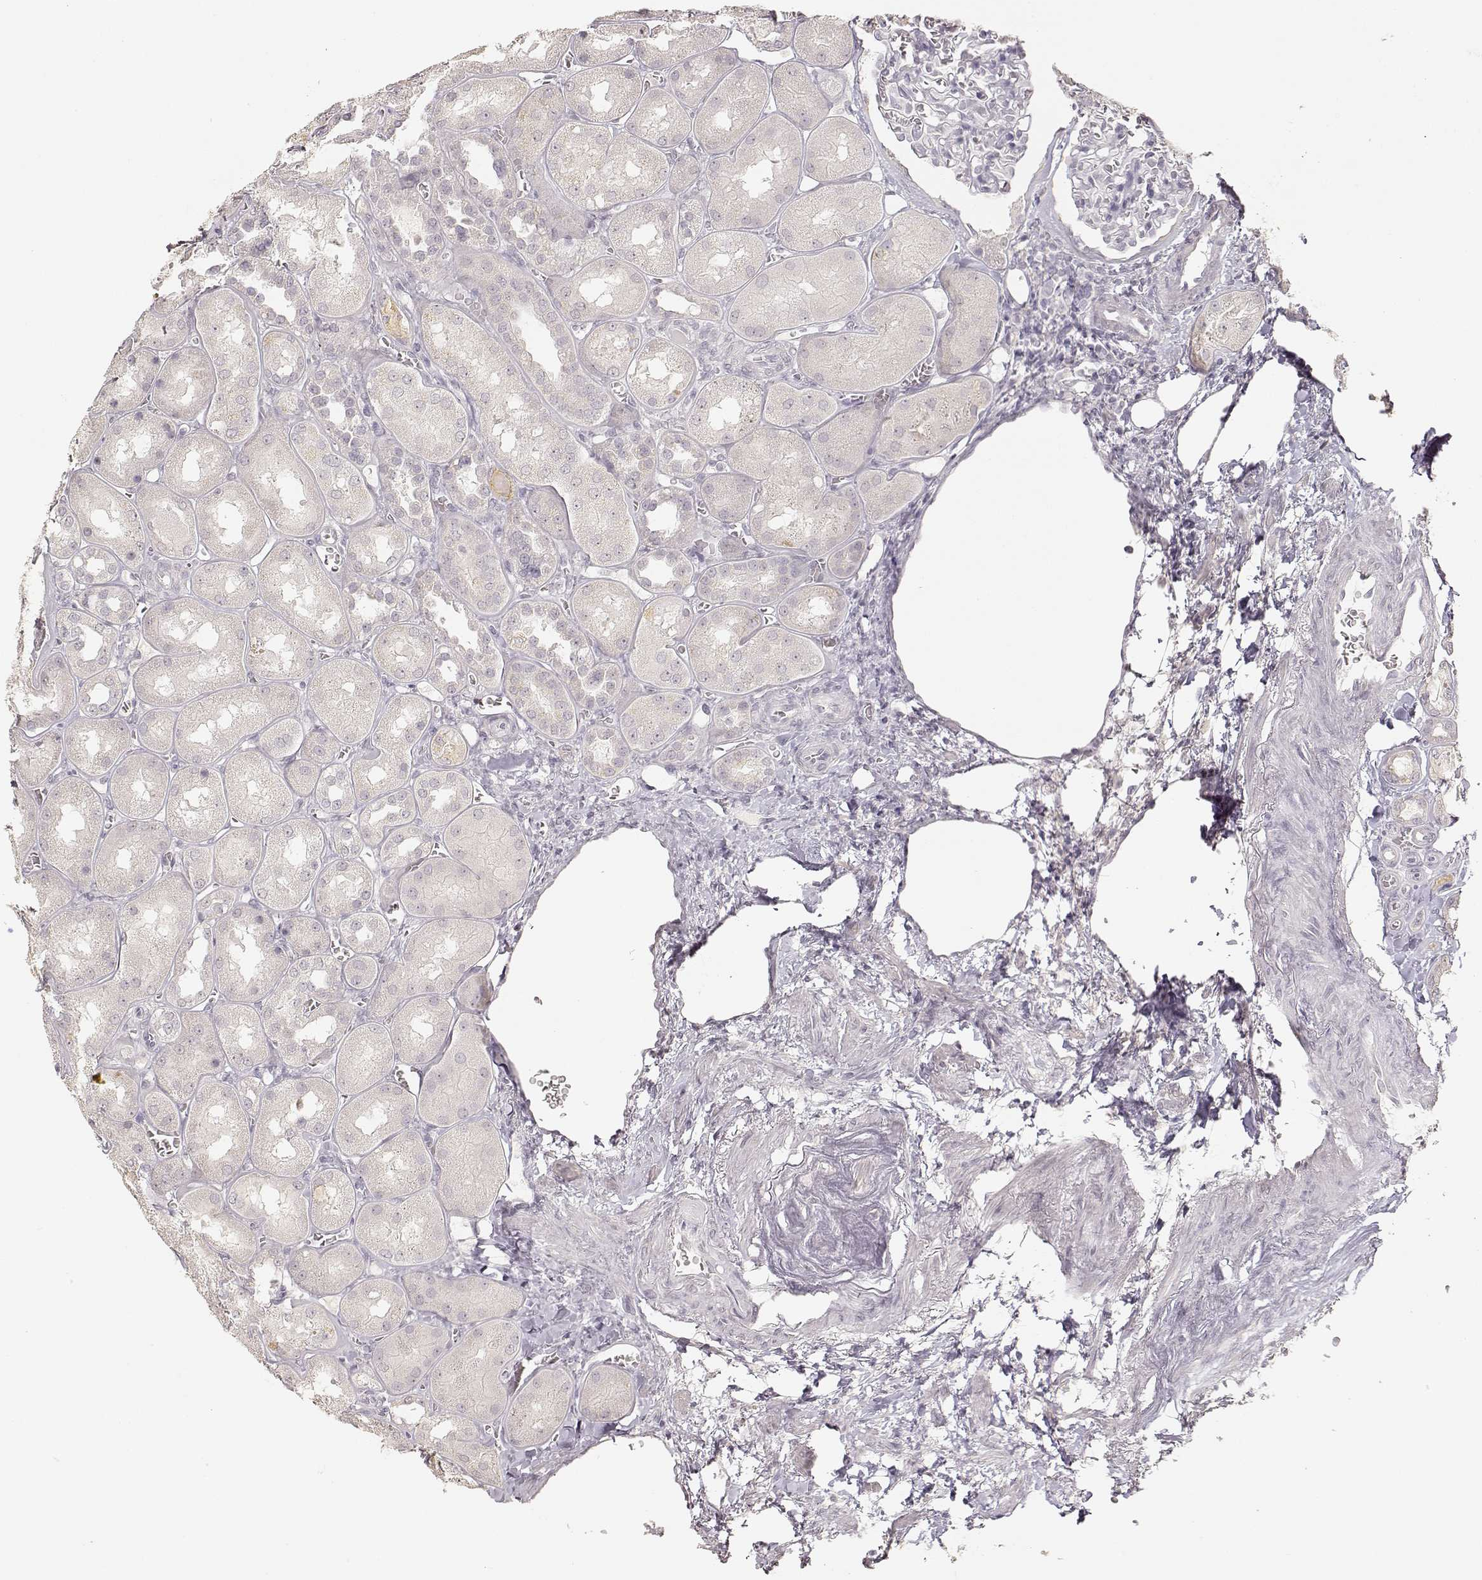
{"staining": {"intensity": "negative", "quantity": "none", "location": "none"}, "tissue": "kidney", "cell_type": "Cells in glomeruli", "image_type": "normal", "snomed": [{"axis": "morphology", "description": "Normal tissue, NOS"}, {"axis": "topography", "description": "Kidney"}], "caption": "Immunohistochemistry (IHC) image of benign kidney stained for a protein (brown), which reveals no positivity in cells in glomeruli. (IHC, brightfield microscopy, high magnification).", "gene": "LAMC2", "patient": {"sex": "male", "age": 73}}